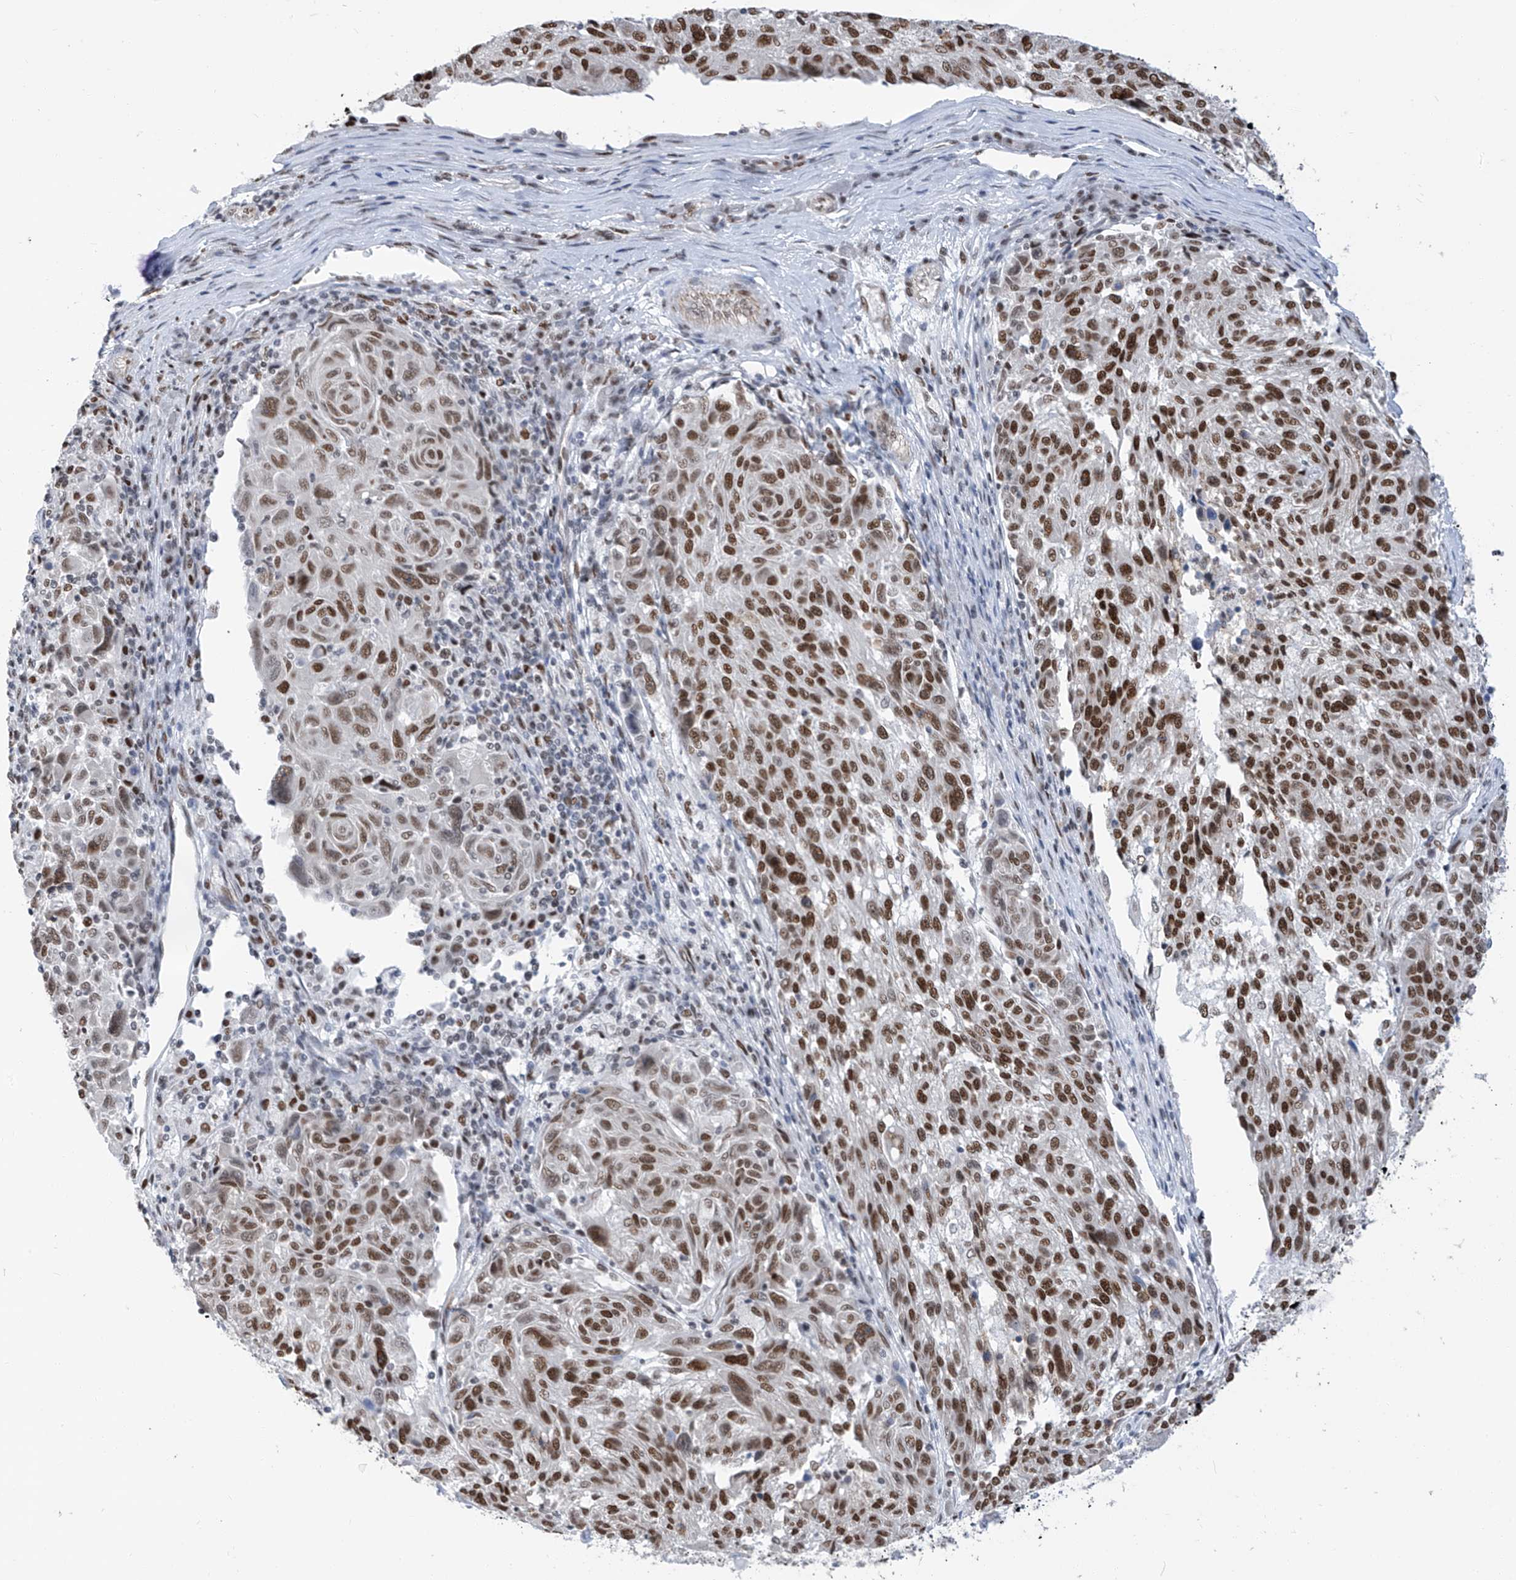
{"staining": {"intensity": "strong", "quantity": ">75%", "location": "nuclear"}, "tissue": "melanoma", "cell_type": "Tumor cells", "image_type": "cancer", "snomed": [{"axis": "morphology", "description": "Malignant melanoma, NOS"}, {"axis": "topography", "description": "Skin"}], "caption": "Malignant melanoma tissue reveals strong nuclear staining in about >75% of tumor cells", "gene": "KHSRP", "patient": {"sex": "male", "age": 53}}